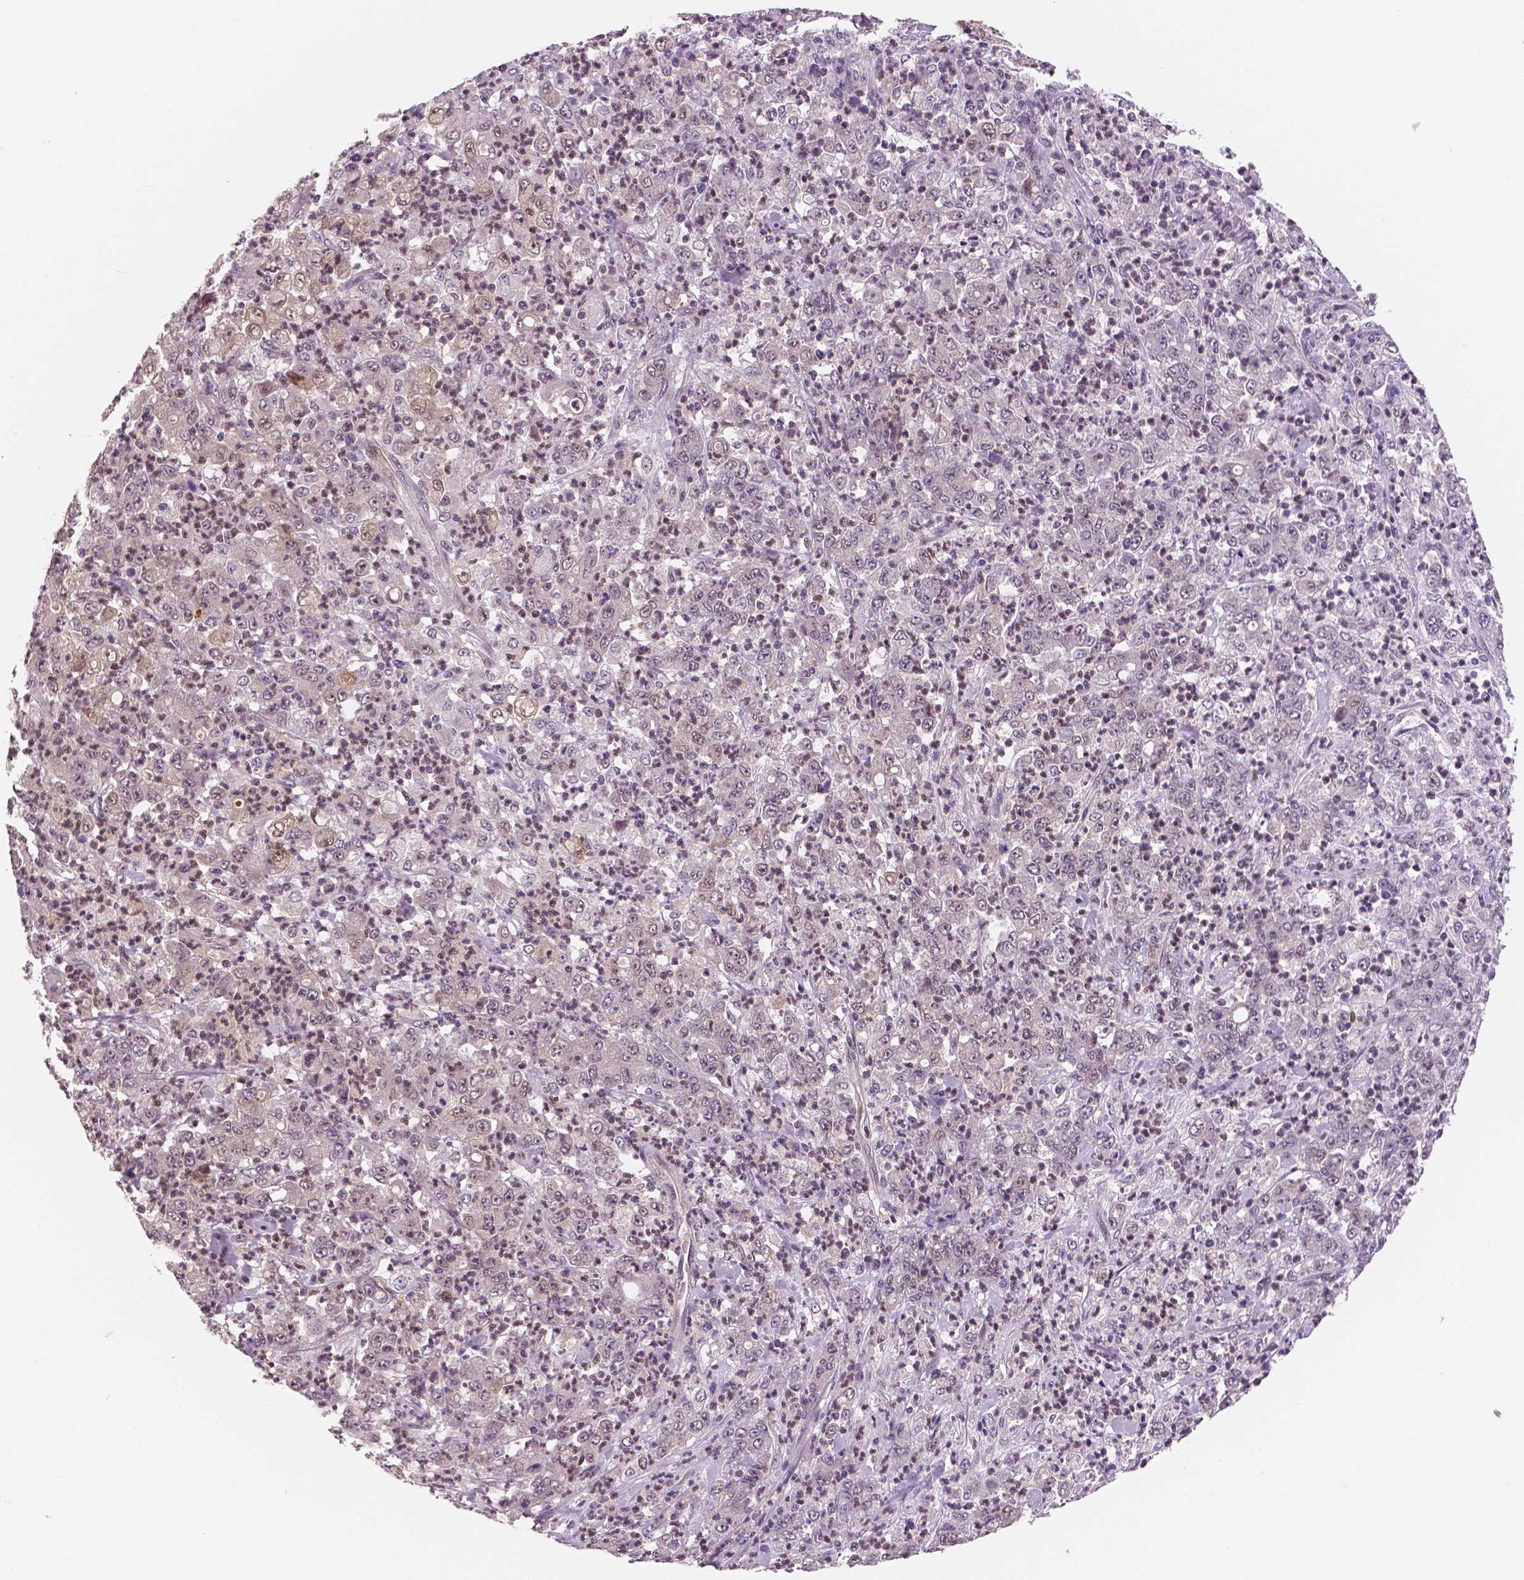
{"staining": {"intensity": "weak", "quantity": "<25%", "location": "cytoplasmic/membranous,nuclear"}, "tissue": "stomach cancer", "cell_type": "Tumor cells", "image_type": "cancer", "snomed": [{"axis": "morphology", "description": "Adenocarcinoma, NOS"}, {"axis": "topography", "description": "Stomach, lower"}], "caption": "Micrograph shows no significant protein staining in tumor cells of stomach cancer (adenocarcinoma).", "gene": "STAT3", "patient": {"sex": "female", "age": 71}}